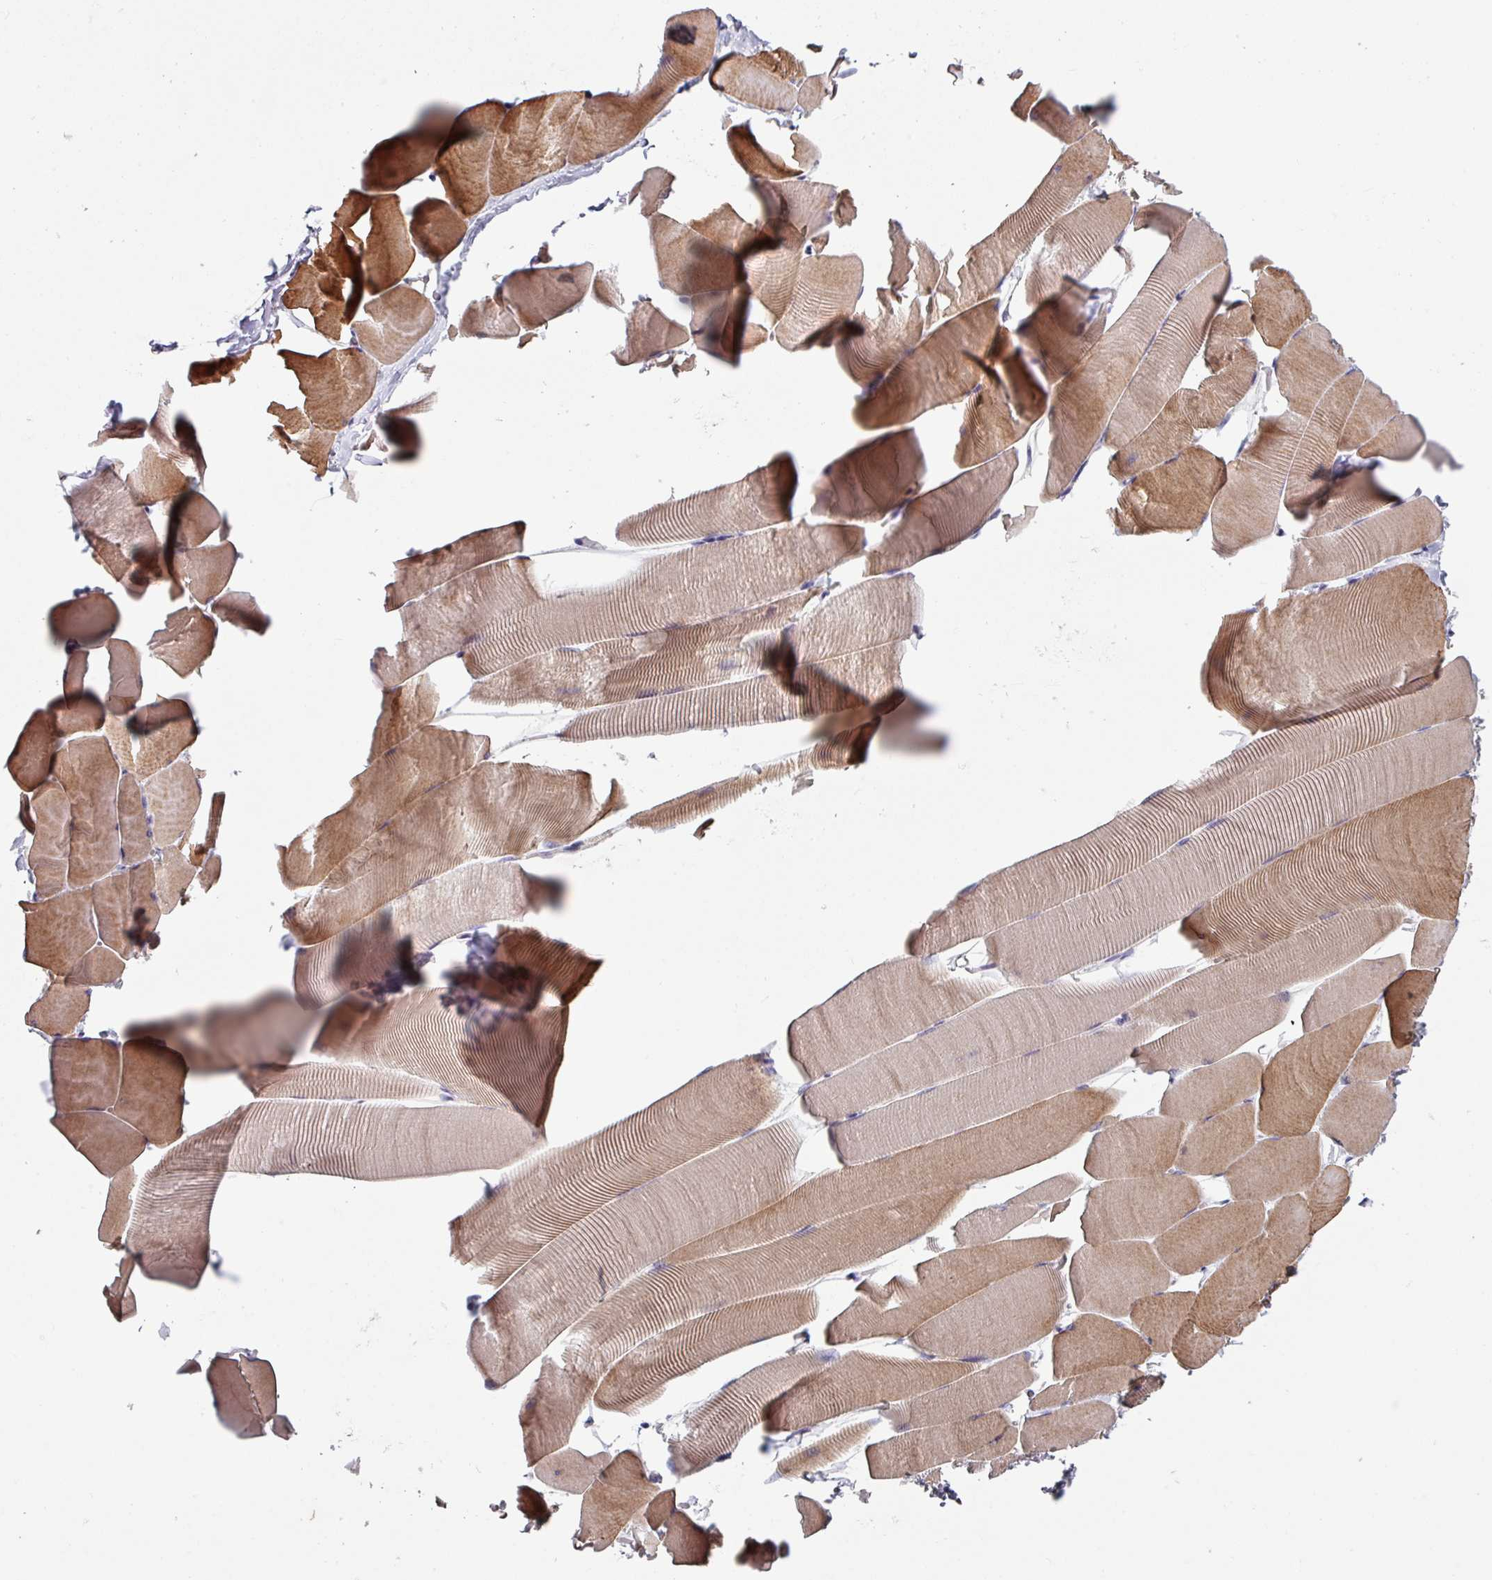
{"staining": {"intensity": "moderate", "quantity": ">75%", "location": "cytoplasmic/membranous"}, "tissue": "skeletal muscle", "cell_type": "Myocytes", "image_type": "normal", "snomed": [{"axis": "morphology", "description": "Normal tissue, NOS"}, {"axis": "topography", "description": "Skeletal muscle"}], "caption": "Myocytes show medium levels of moderate cytoplasmic/membranous staining in about >75% of cells in normal skeletal muscle. The protein of interest is shown in brown color, while the nuclei are stained blue.", "gene": "TMEM132A", "patient": {"sex": "male", "age": 25}}